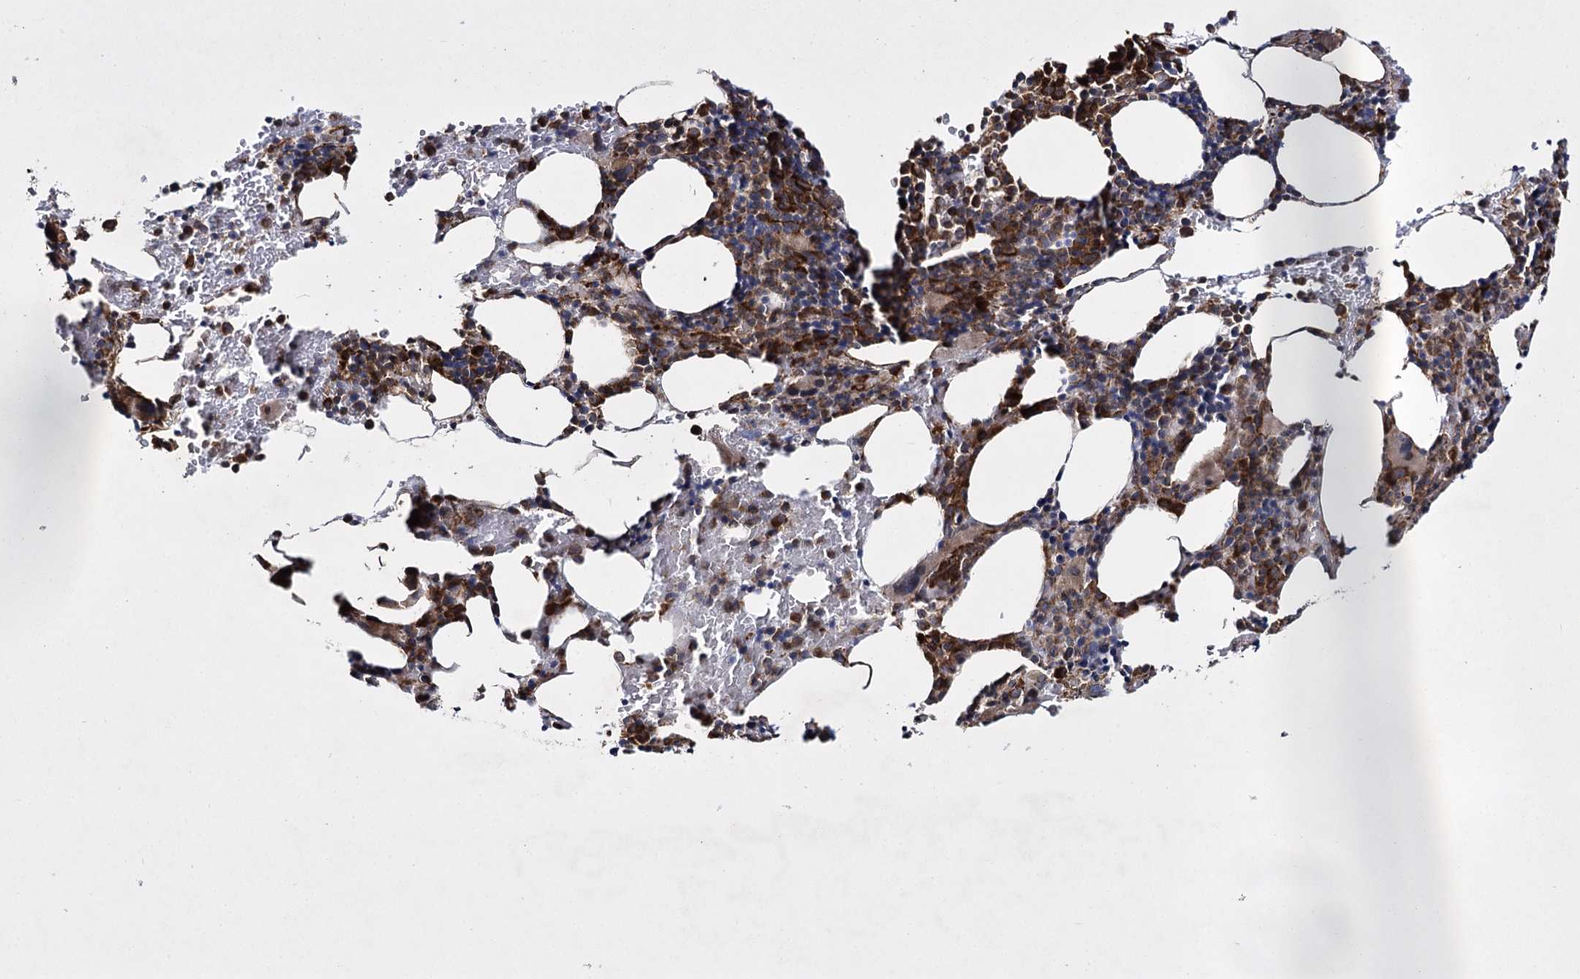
{"staining": {"intensity": "strong", "quantity": ">75%", "location": "cytoplasmic/membranous"}, "tissue": "bone marrow", "cell_type": "Hematopoietic cells", "image_type": "normal", "snomed": [{"axis": "morphology", "description": "Normal tissue, NOS"}, {"axis": "topography", "description": "Bone marrow"}], "caption": "Bone marrow stained with a brown dye shows strong cytoplasmic/membranous positive staining in approximately >75% of hematopoietic cells.", "gene": "HECTD2", "patient": {"sex": "male", "age": 62}}